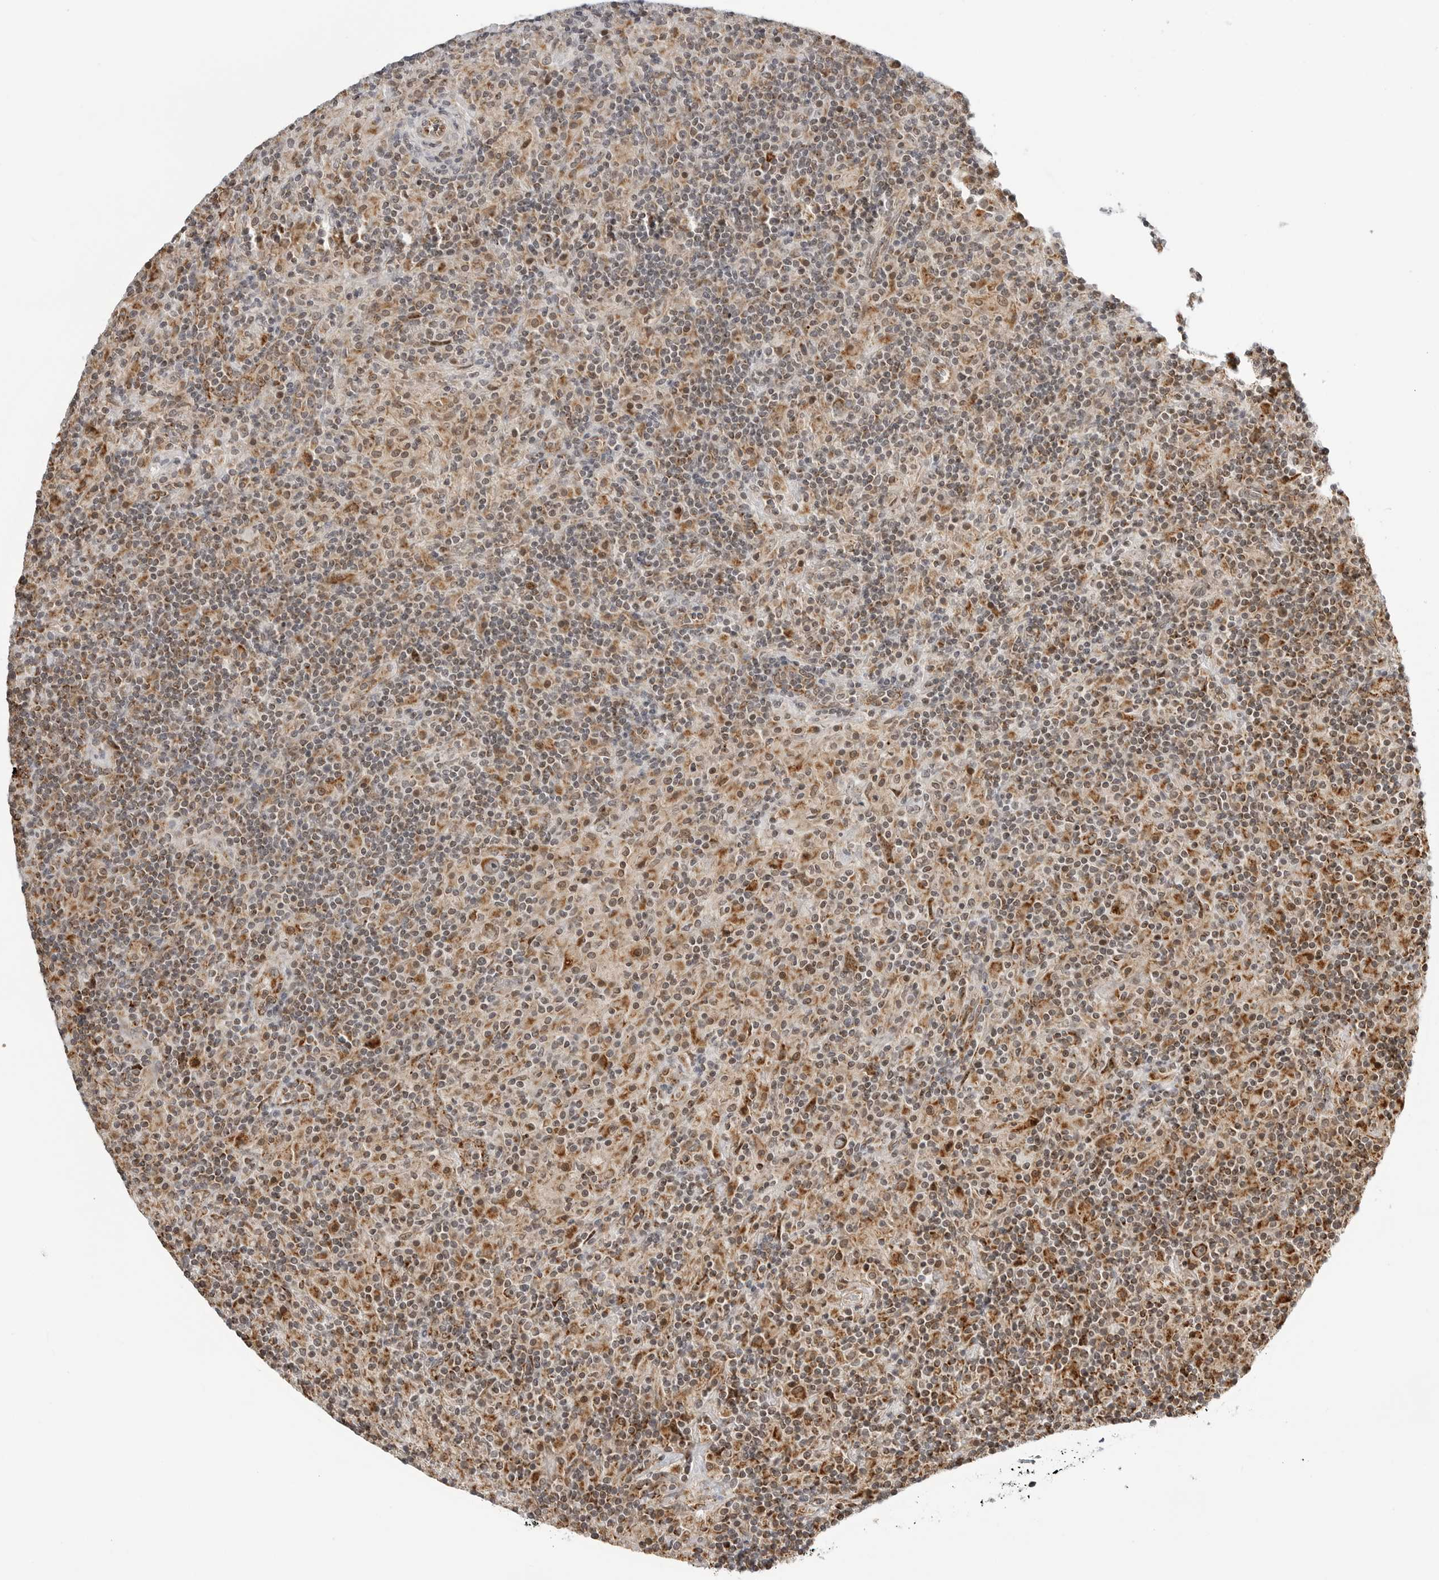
{"staining": {"intensity": "strong", "quantity": ">75%", "location": "cytoplasmic/membranous"}, "tissue": "lymphoma", "cell_type": "Tumor cells", "image_type": "cancer", "snomed": [{"axis": "morphology", "description": "Hodgkin's disease, NOS"}, {"axis": "topography", "description": "Lymph node"}], "caption": "Hodgkin's disease stained for a protein exhibits strong cytoplasmic/membranous positivity in tumor cells. (DAB IHC, brown staining for protein, blue staining for nuclei).", "gene": "PEX2", "patient": {"sex": "male", "age": 70}}